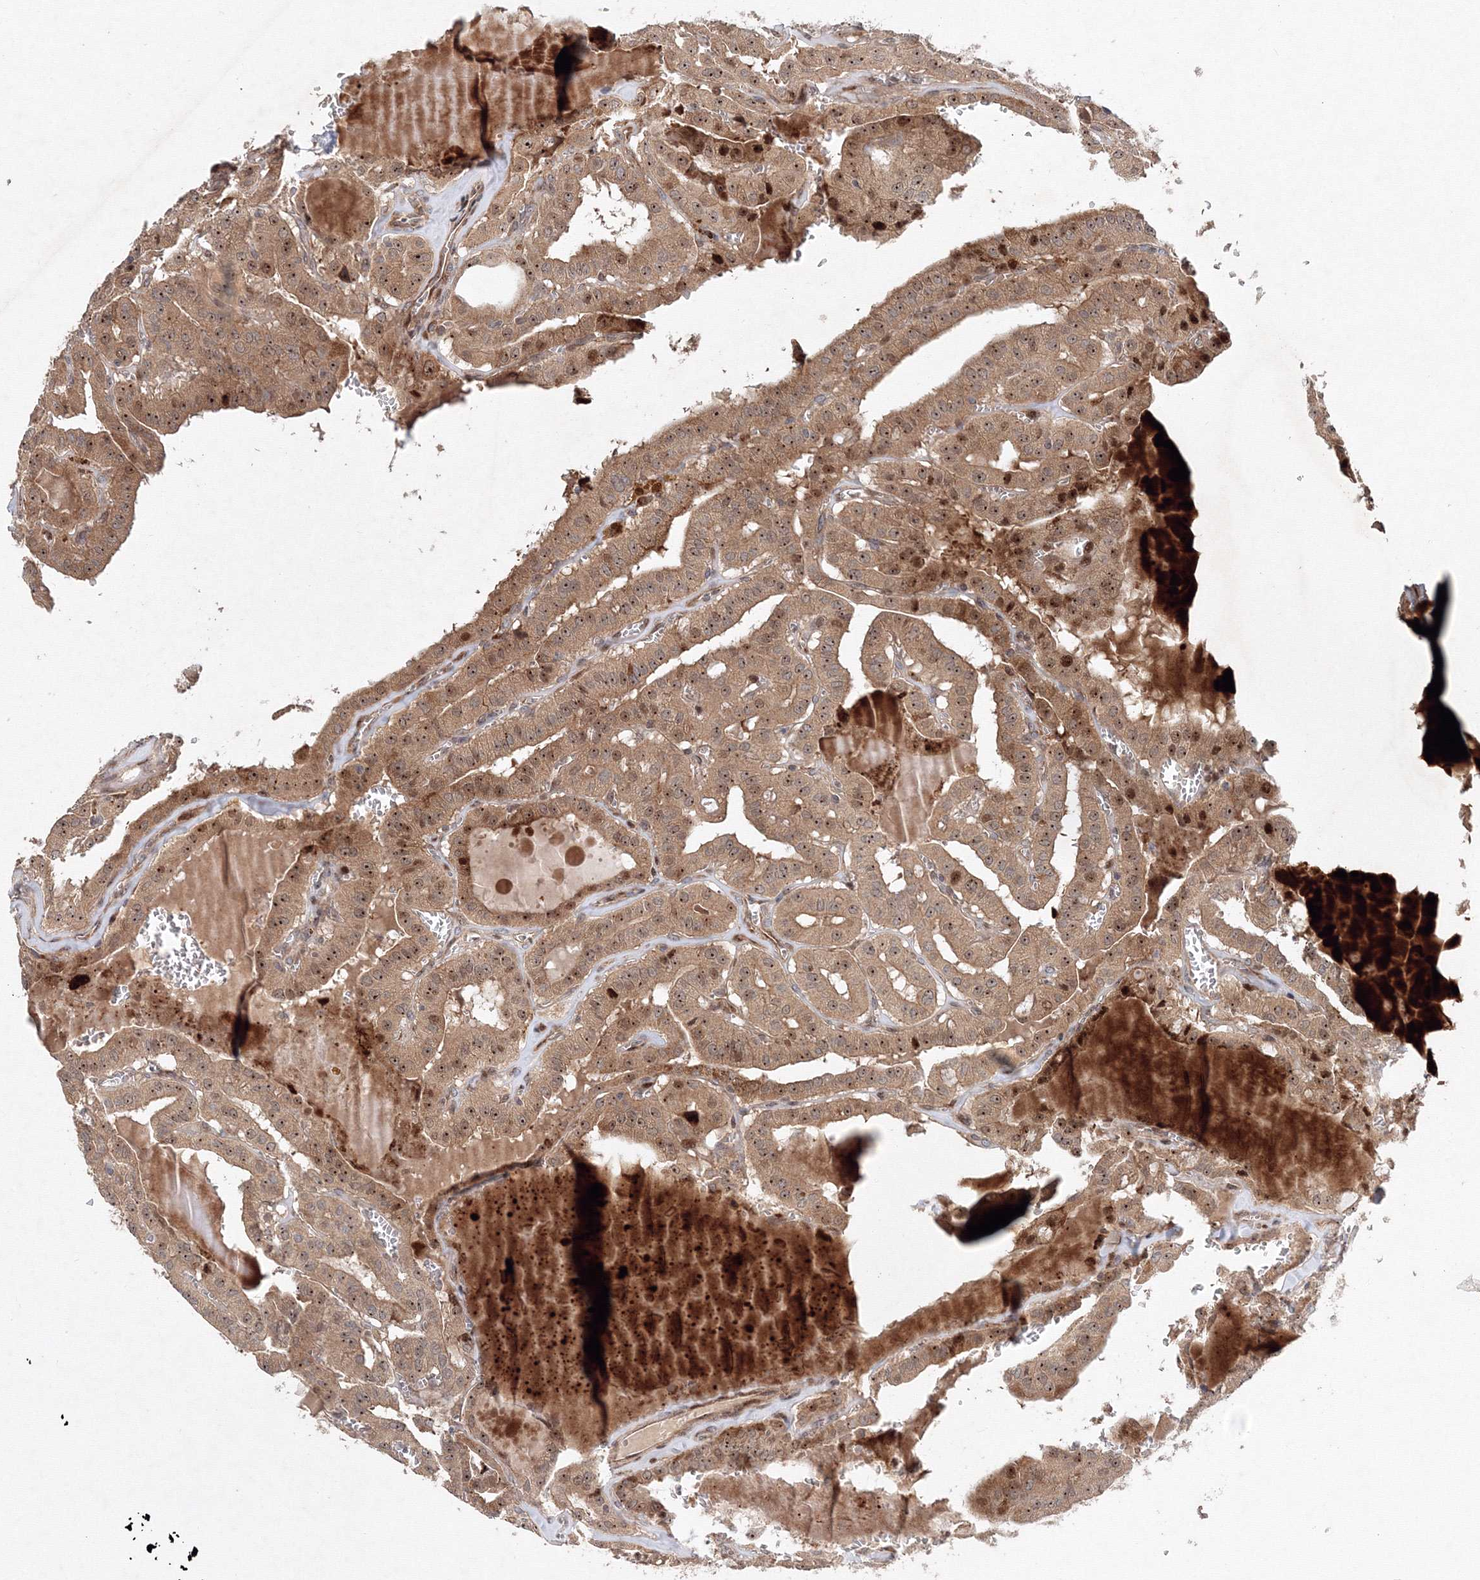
{"staining": {"intensity": "moderate", "quantity": ">75%", "location": "cytoplasmic/membranous,nuclear"}, "tissue": "thyroid cancer", "cell_type": "Tumor cells", "image_type": "cancer", "snomed": [{"axis": "morphology", "description": "Papillary adenocarcinoma, NOS"}, {"axis": "topography", "description": "Thyroid gland"}], "caption": "This photomicrograph displays thyroid cancer (papillary adenocarcinoma) stained with immunohistochemistry (IHC) to label a protein in brown. The cytoplasmic/membranous and nuclear of tumor cells show moderate positivity for the protein. Nuclei are counter-stained blue.", "gene": "ANKAR", "patient": {"sex": "male", "age": 52}}